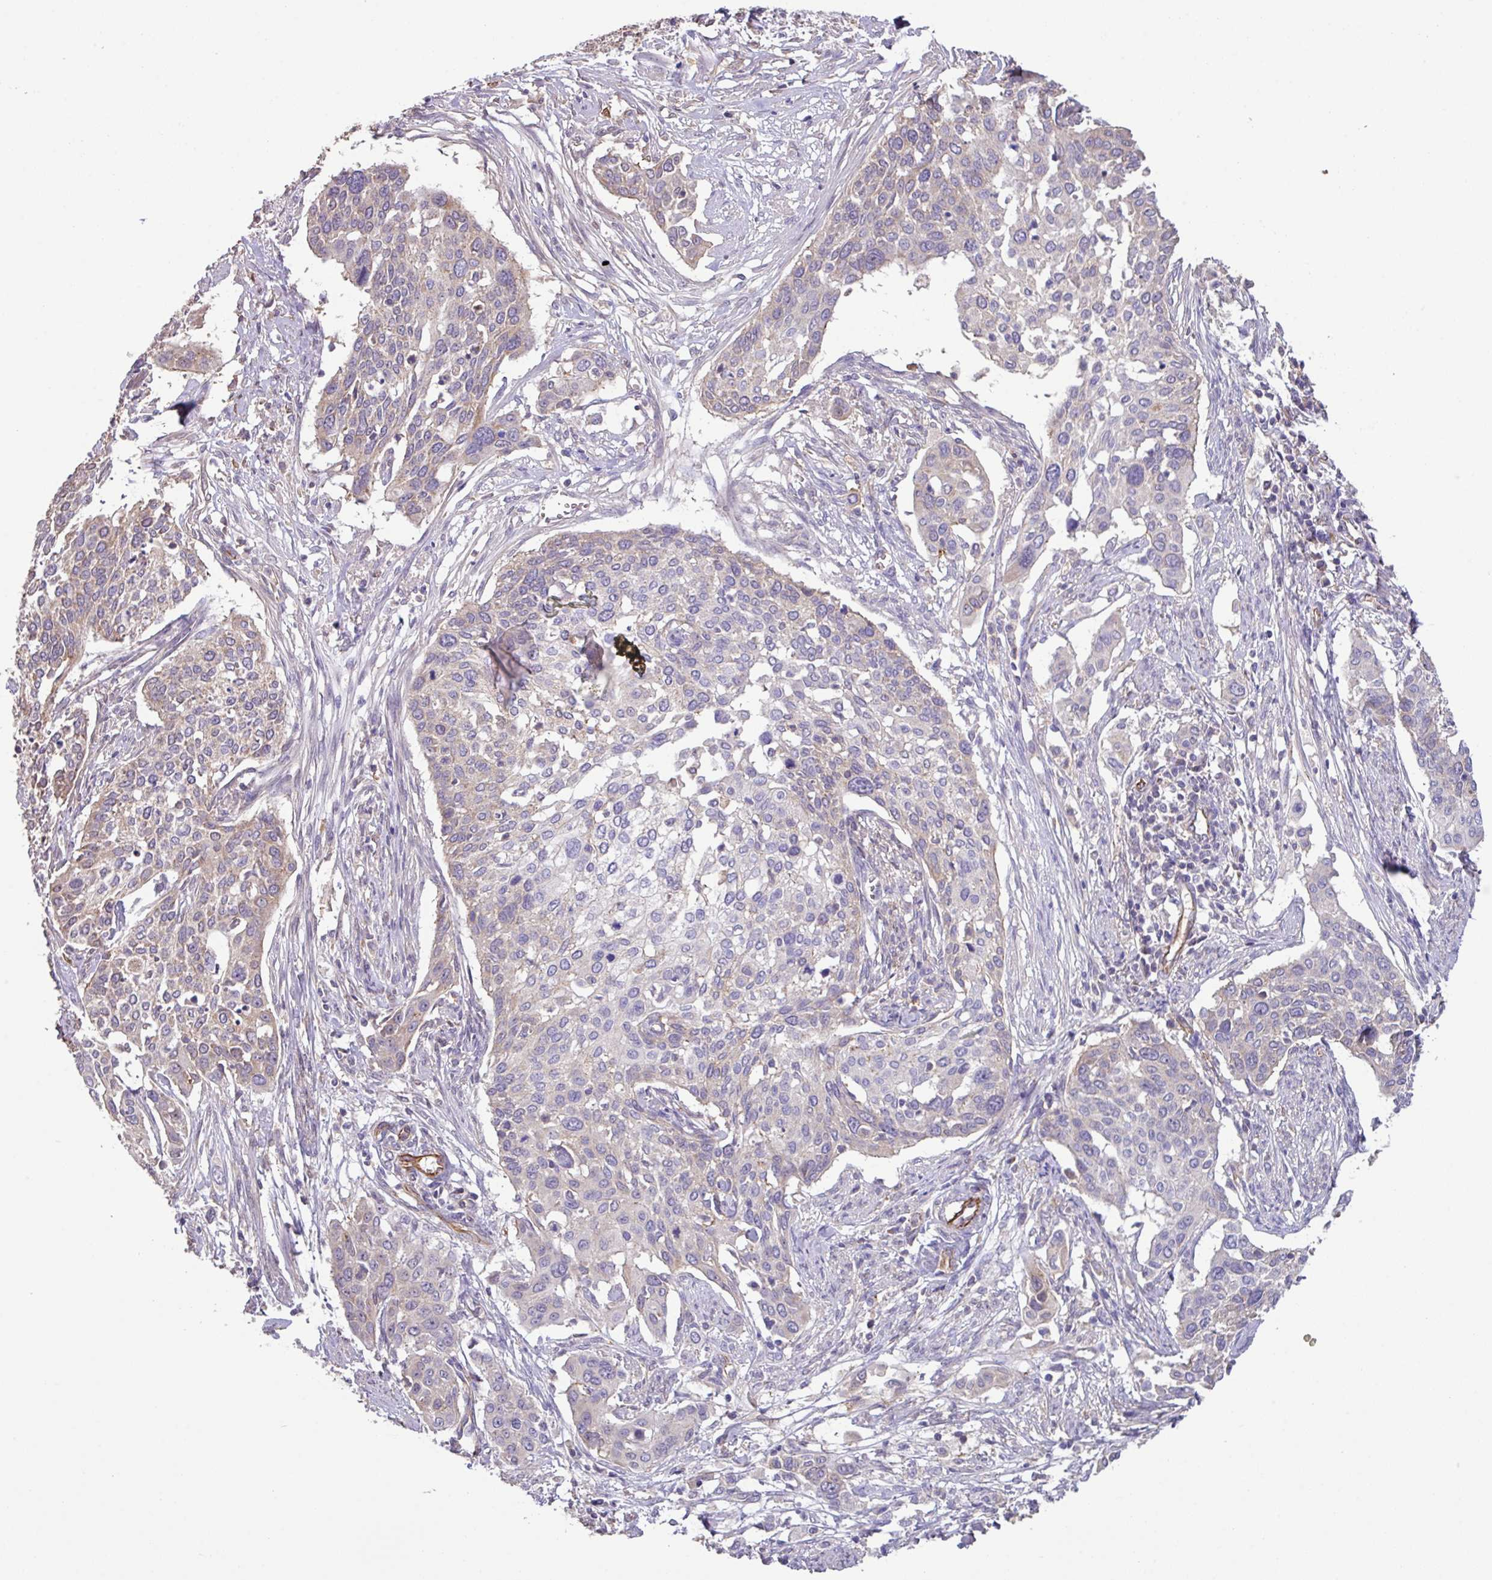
{"staining": {"intensity": "weak", "quantity": "<25%", "location": "cytoplasmic/membranous"}, "tissue": "cervical cancer", "cell_type": "Tumor cells", "image_type": "cancer", "snomed": [{"axis": "morphology", "description": "Squamous cell carcinoma, NOS"}, {"axis": "topography", "description": "Cervix"}], "caption": "Immunohistochemical staining of human cervical cancer shows no significant positivity in tumor cells.", "gene": "LRRC53", "patient": {"sex": "female", "age": 44}}